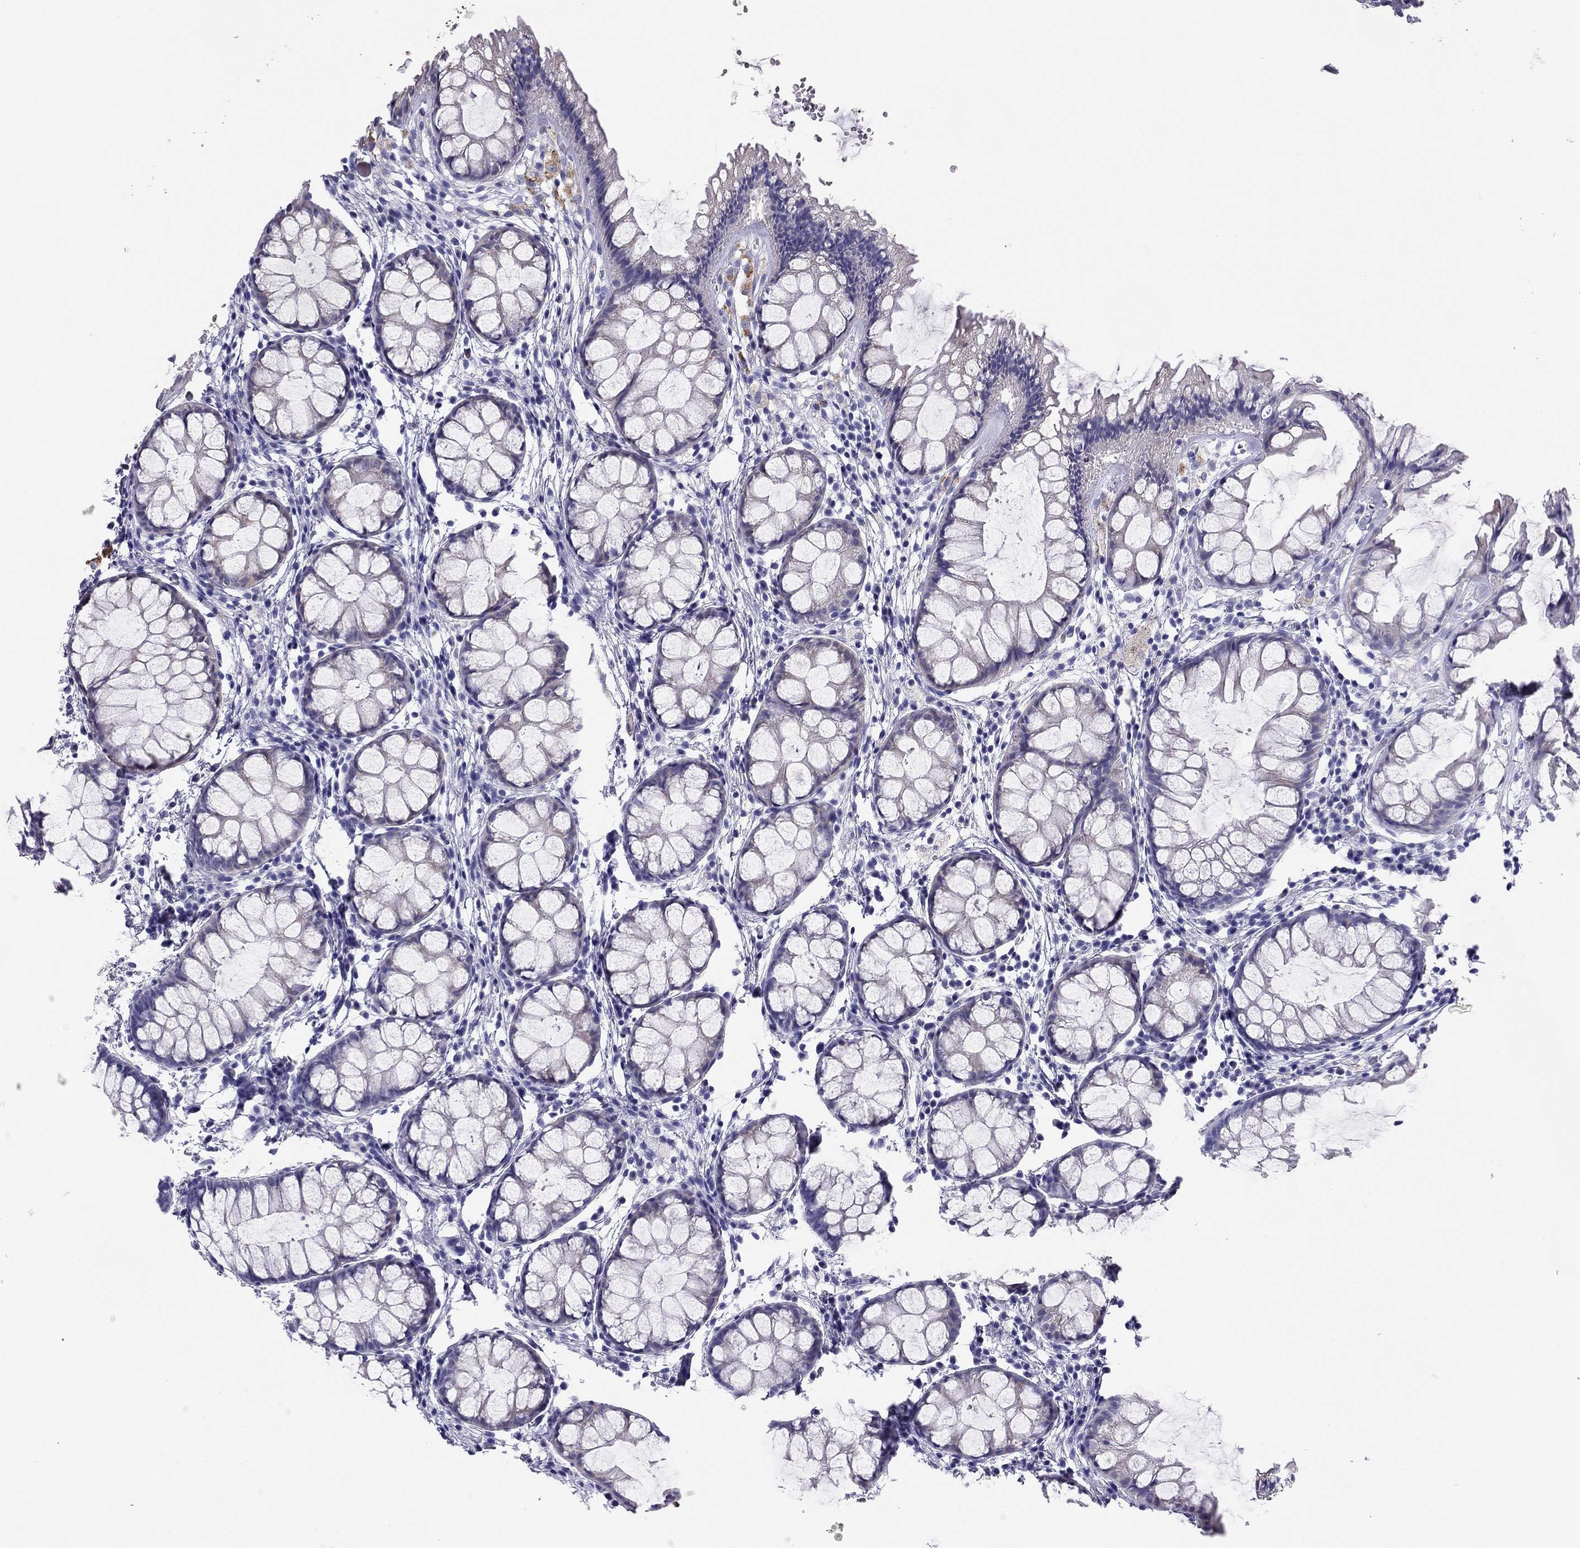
{"staining": {"intensity": "negative", "quantity": "none", "location": "none"}, "tissue": "rectum", "cell_type": "Glandular cells", "image_type": "normal", "snomed": [{"axis": "morphology", "description": "Normal tissue, NOS"}, {"axis": "topography", "description": "Rectum"}], "caption": "Glandular cells are negative for brown protein staining in unremarkable rectum. Brightfield microscopy of immunohistochemistry stained with DAB (3,3'-diaminobenzidine) (brown) and hematoxylin (blue), captured at high magnification.", "gene": "LRIT2", "patient": {"sex": "female", "age": 62}}